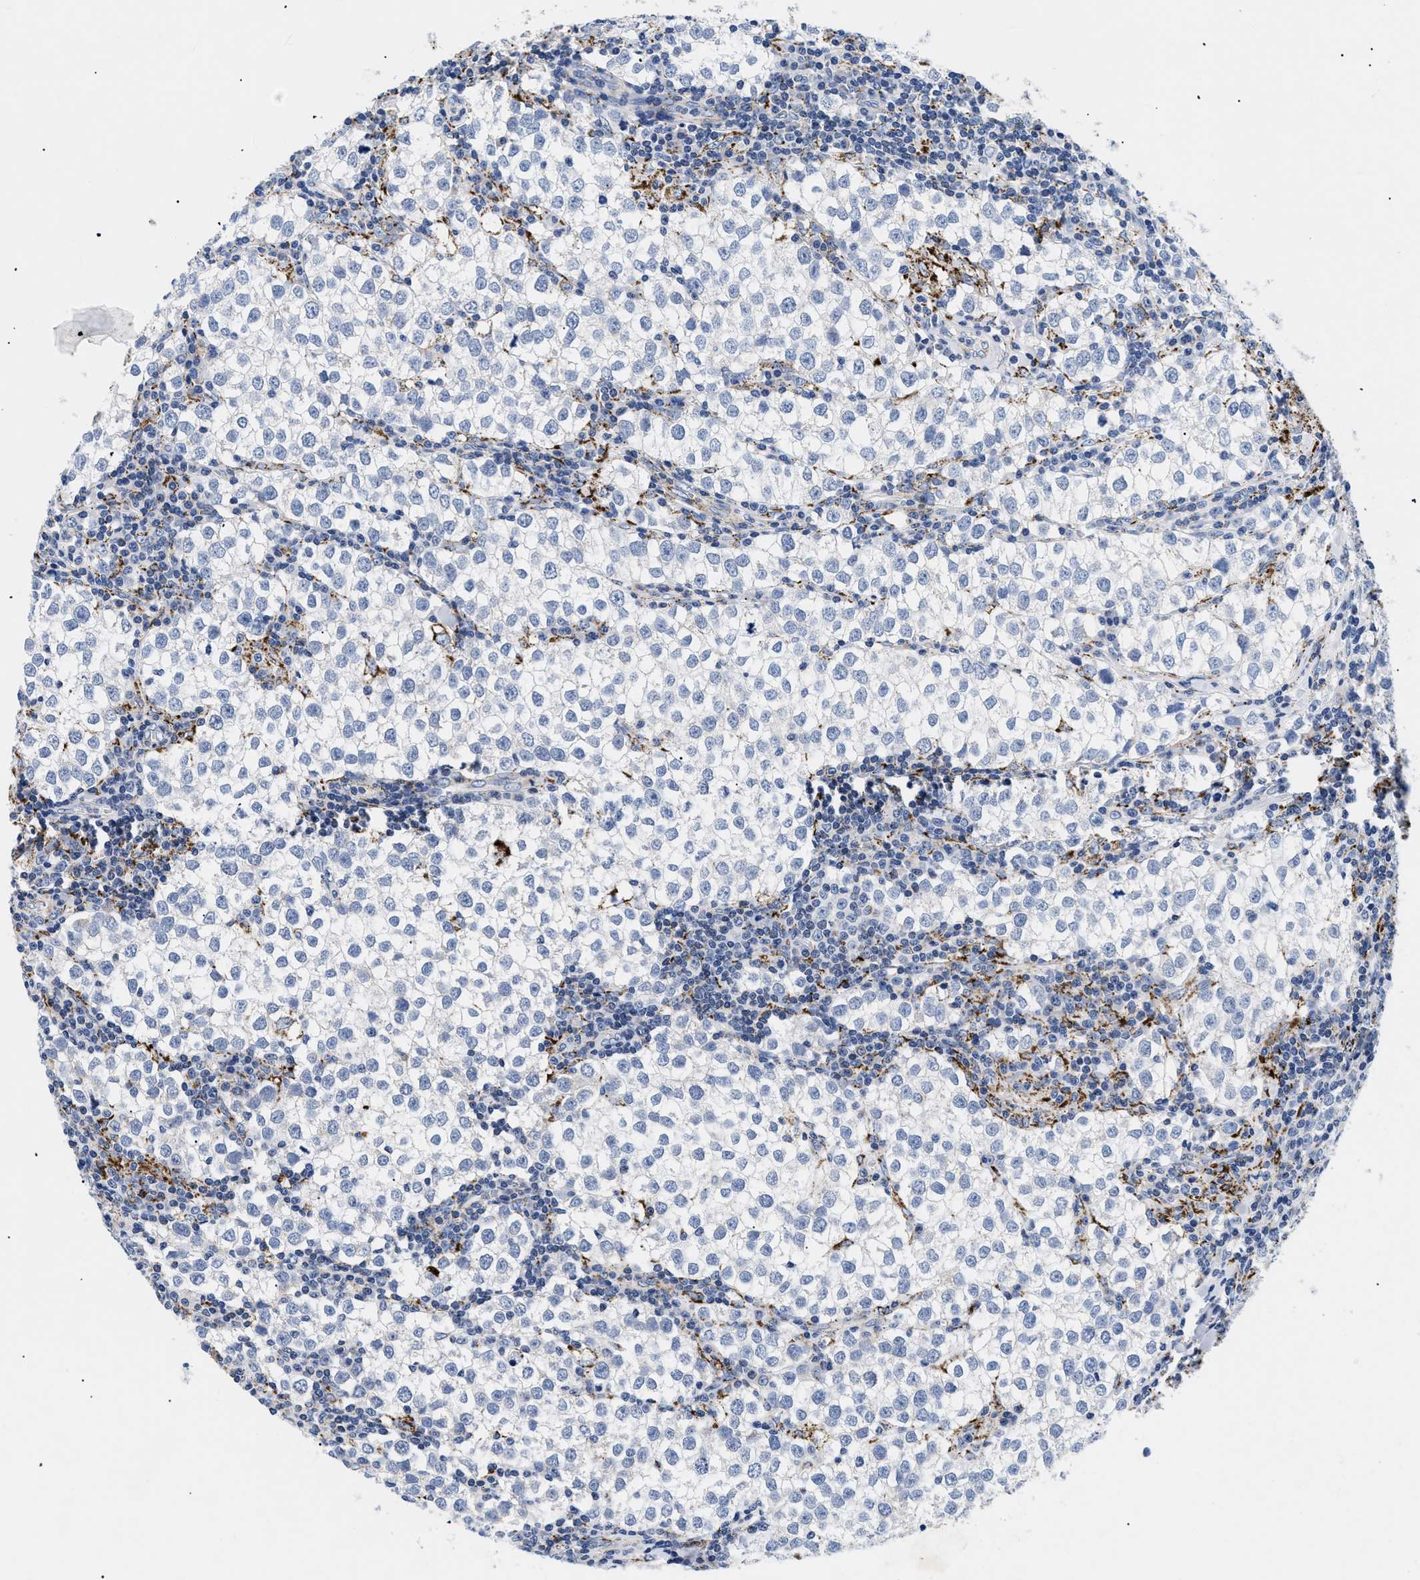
{"staining": {"intensity": "negative", "quantity": "none", "location": "none"}, "tissue": "testis cancer", "cell_type": "Tumor cells", "image_type": "cancer", "snomed": [{"axis": "morphology", "description": "Seminoma, NOS"}, {"axis": "morphology", "description": "Carcinoma, Embryonal, NOS"}, {"axis": "topography", "description": "Testis"}], "caption": "Photomicrograph shows no significant protein staining in tumor cells of testis cancer. Brightfield microscopy of immunohistochemistry (IHC) stained with DAB (3,3'-diaminobenzidine) (brown) and hematoxylin (blue), captured at high magnification.", "gene": "GPR149", "patient": {"sex": "male", "age": 36}}